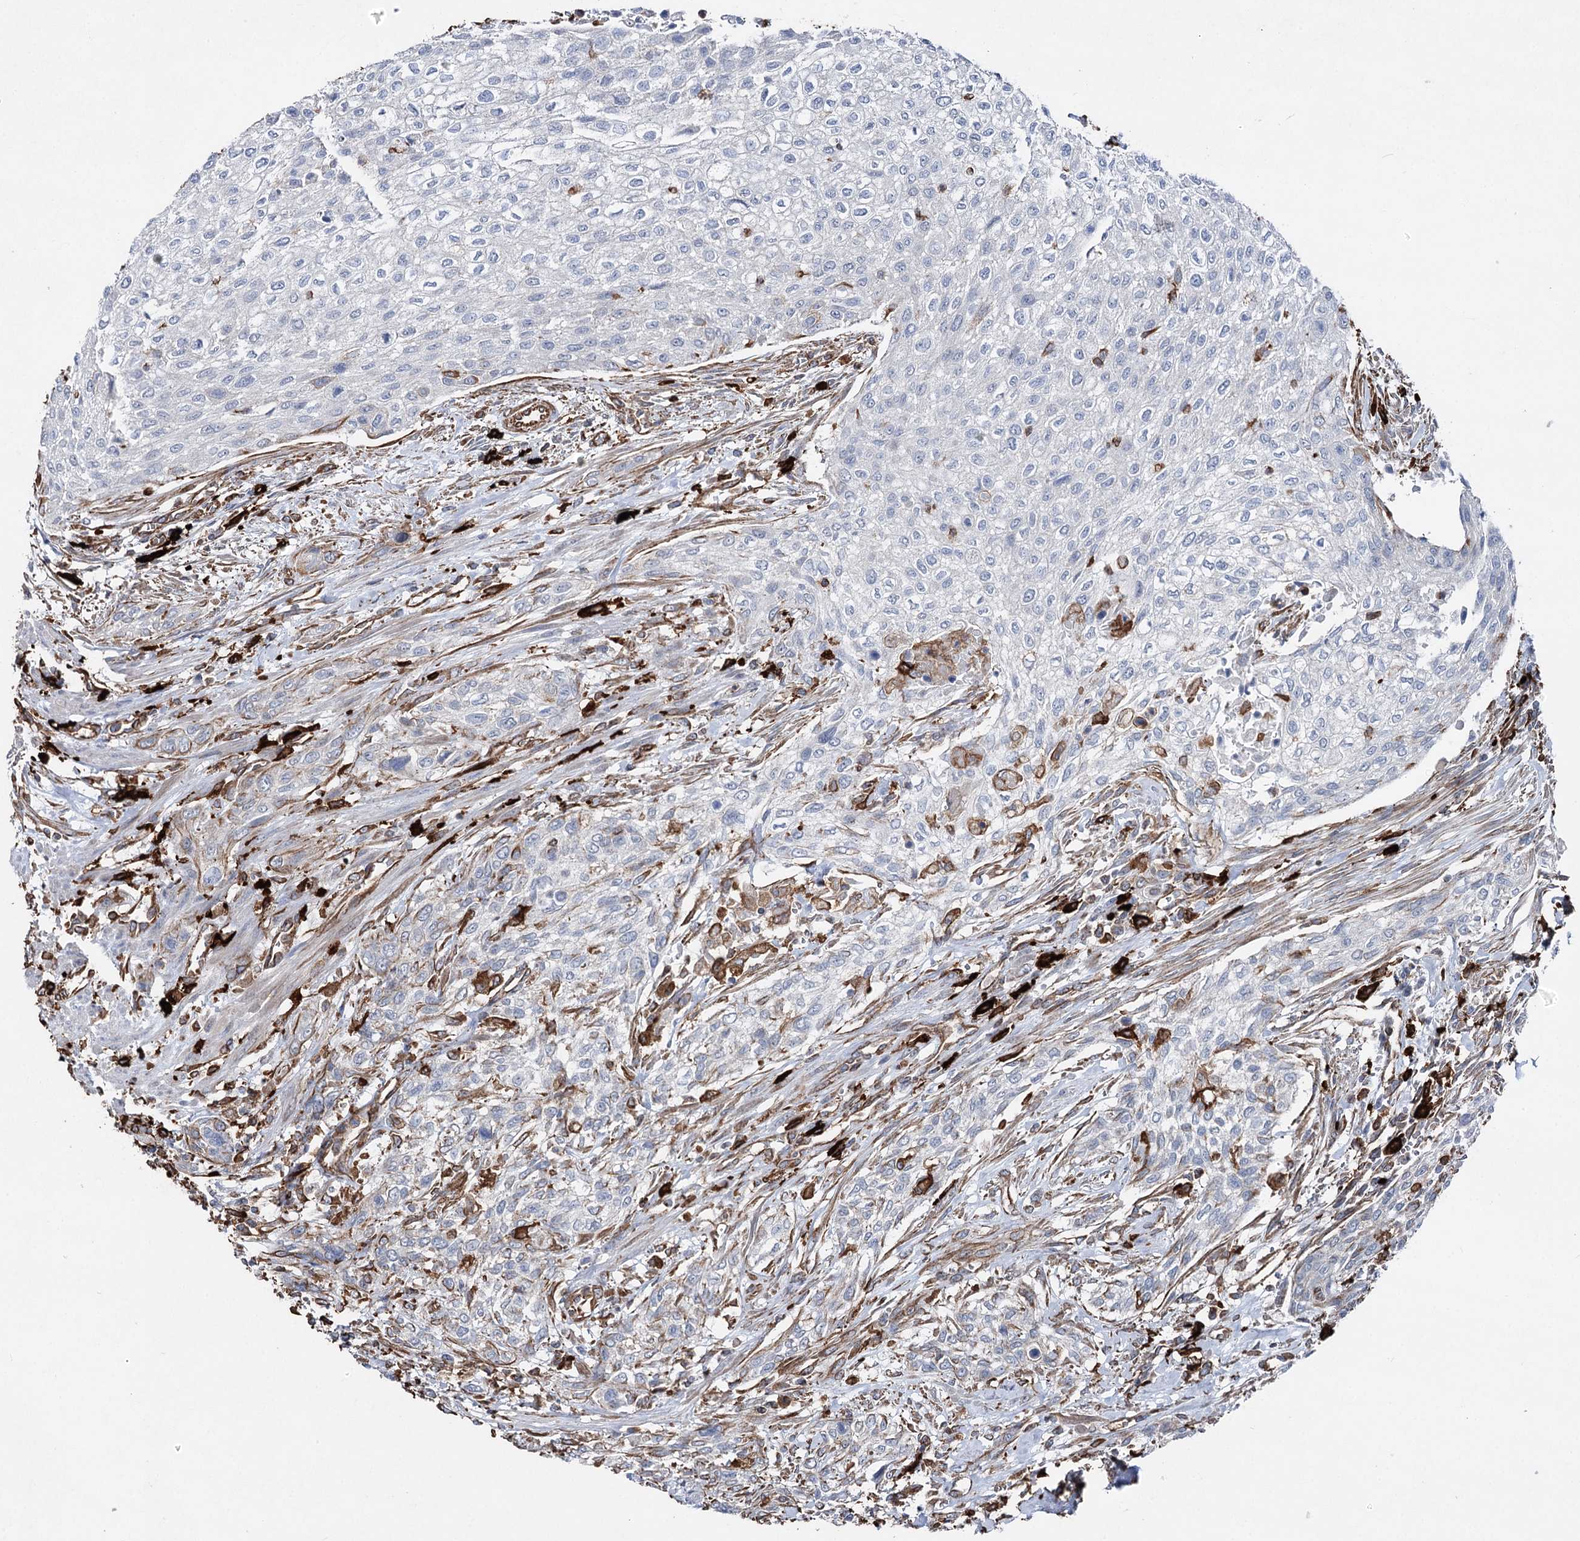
{"staining": {"intensity": "negative", "quantity": "none", "location": "none"}, "tissue": "urothelial cancer", "cell_type": "Tumor cells", "image_type": "cancer", "snomed": [{"axis": "morphology", "description": "Urothelial carcinoma, High grade"}, {"axis": "topography", "description": "Urinary bladder"}], "caption": "Tumor cells are negative for brown protein staining in high-grade urothelial carcinoma.", "gene": "CLEC4M", "patient": {"sex": "male", "age": 35}}